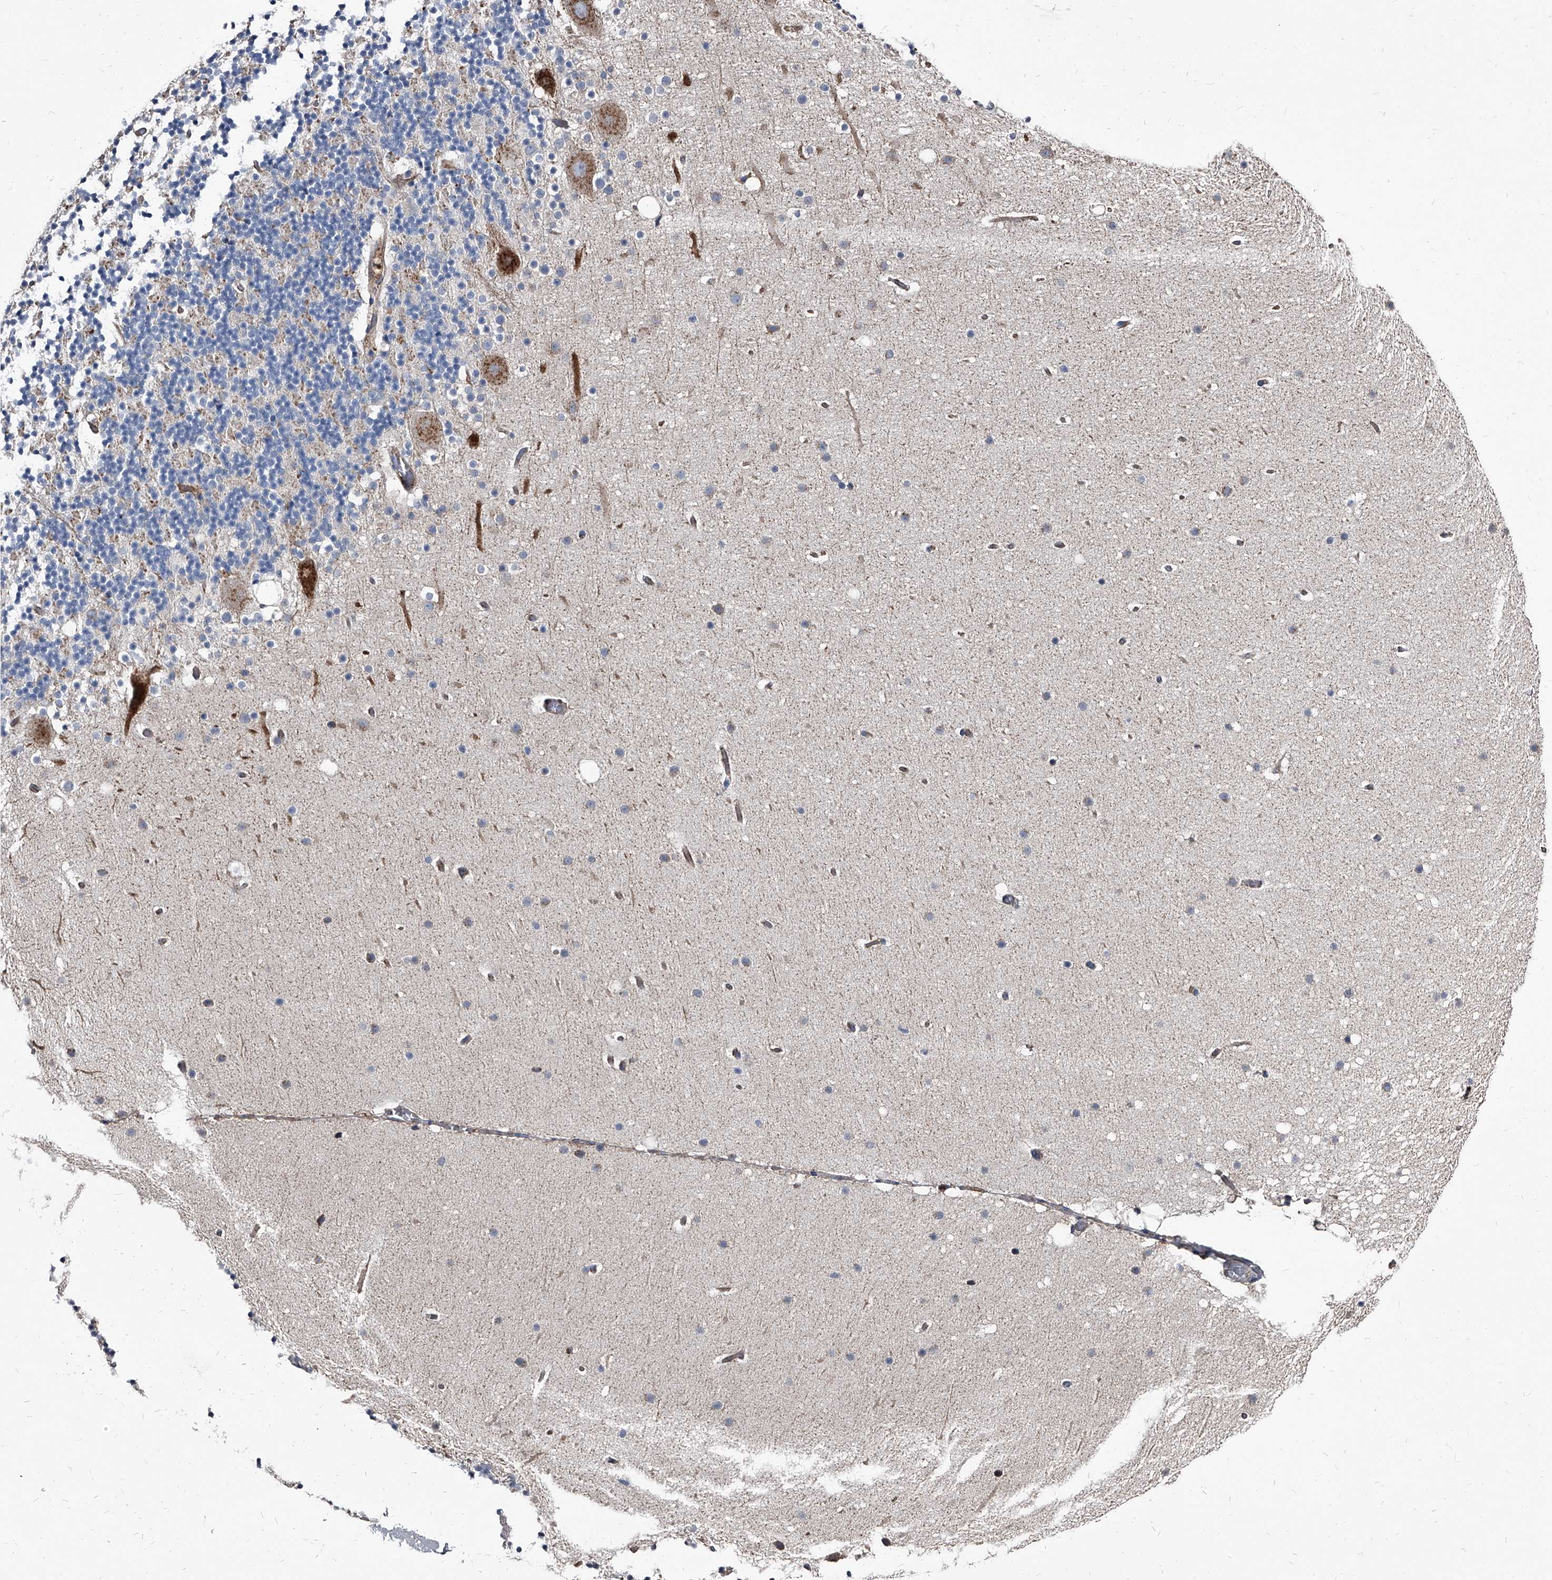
{"staining": {"intensity": "weak", "quantity": "<25%", "location": "cytoplasmic/membranous"}, "tissue": "cerebellum", "cell_type": "Cells in granular layer", "image_type": "normal", "snomed": [{"axis": "morphology", "description": "Normal tissue, NOS"}, {"axis": "topography", "description": "Cerebellum"}], "caption": "Immunohistochemical staining of unremarkable cerebellum reveals no significant expression in cells in granular layer.", "gene": "PGLYRP3", "patient": {"sex": "male", "age": 57}}